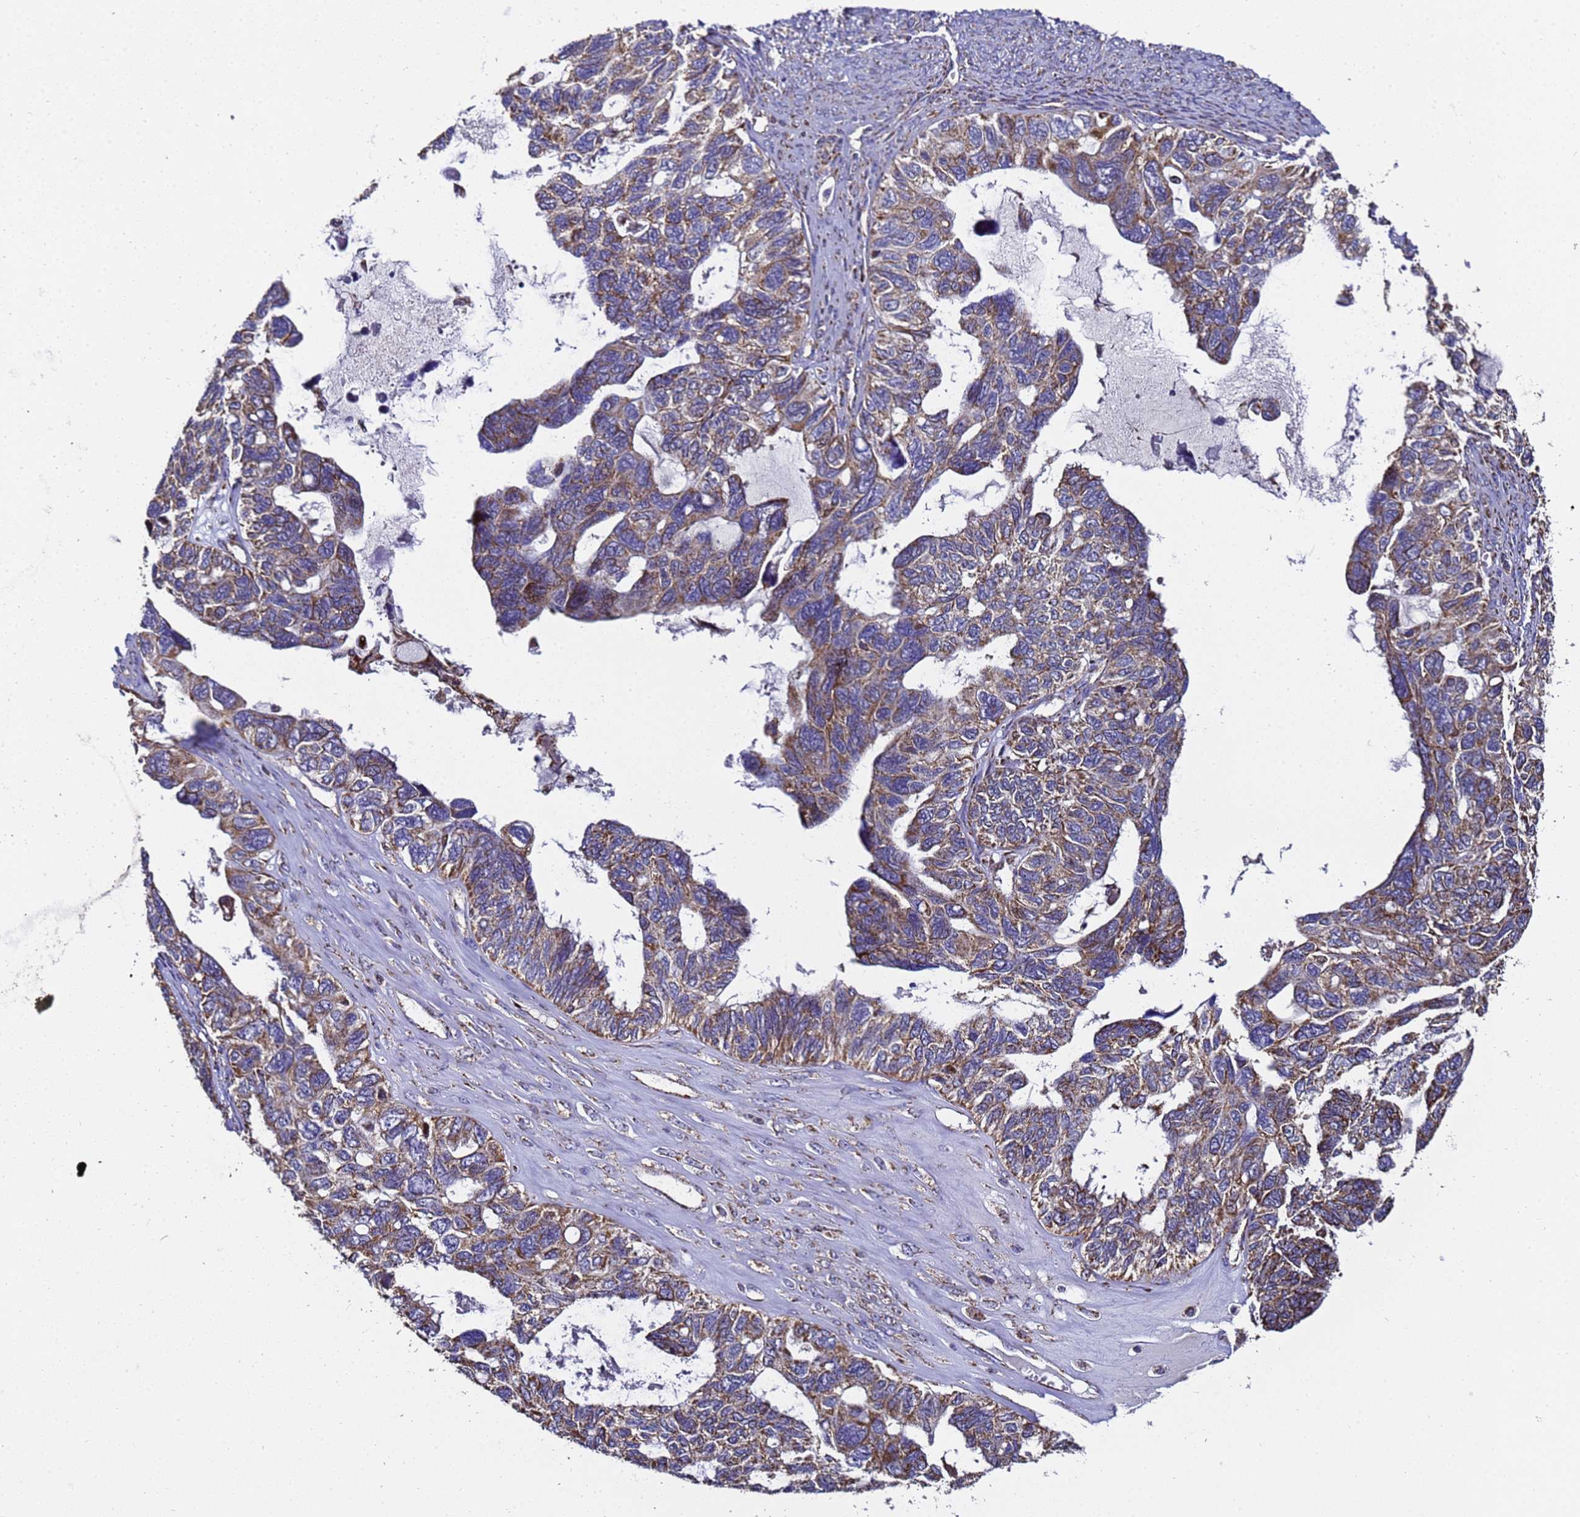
{"staining": {"intensity": "moderate", "quantity": ">75%", "location": "cytoplasmic/membranous"}, "tissue": "ovarian cancer", "cell_type": "Tumor cells", "image_type": "cancer", "snomed": [{"axis": "morphology", "description": "Cystadenocarcinoma, serous, NOS"}, {"axis": "topography", "description": "Ovary"}], "caption": "Ovarian cancer stained with a protein marker exhibits moderate staining in tumor cells.", "gene": "MRPS12", "patient": {"sex": "female", "age": 79}}